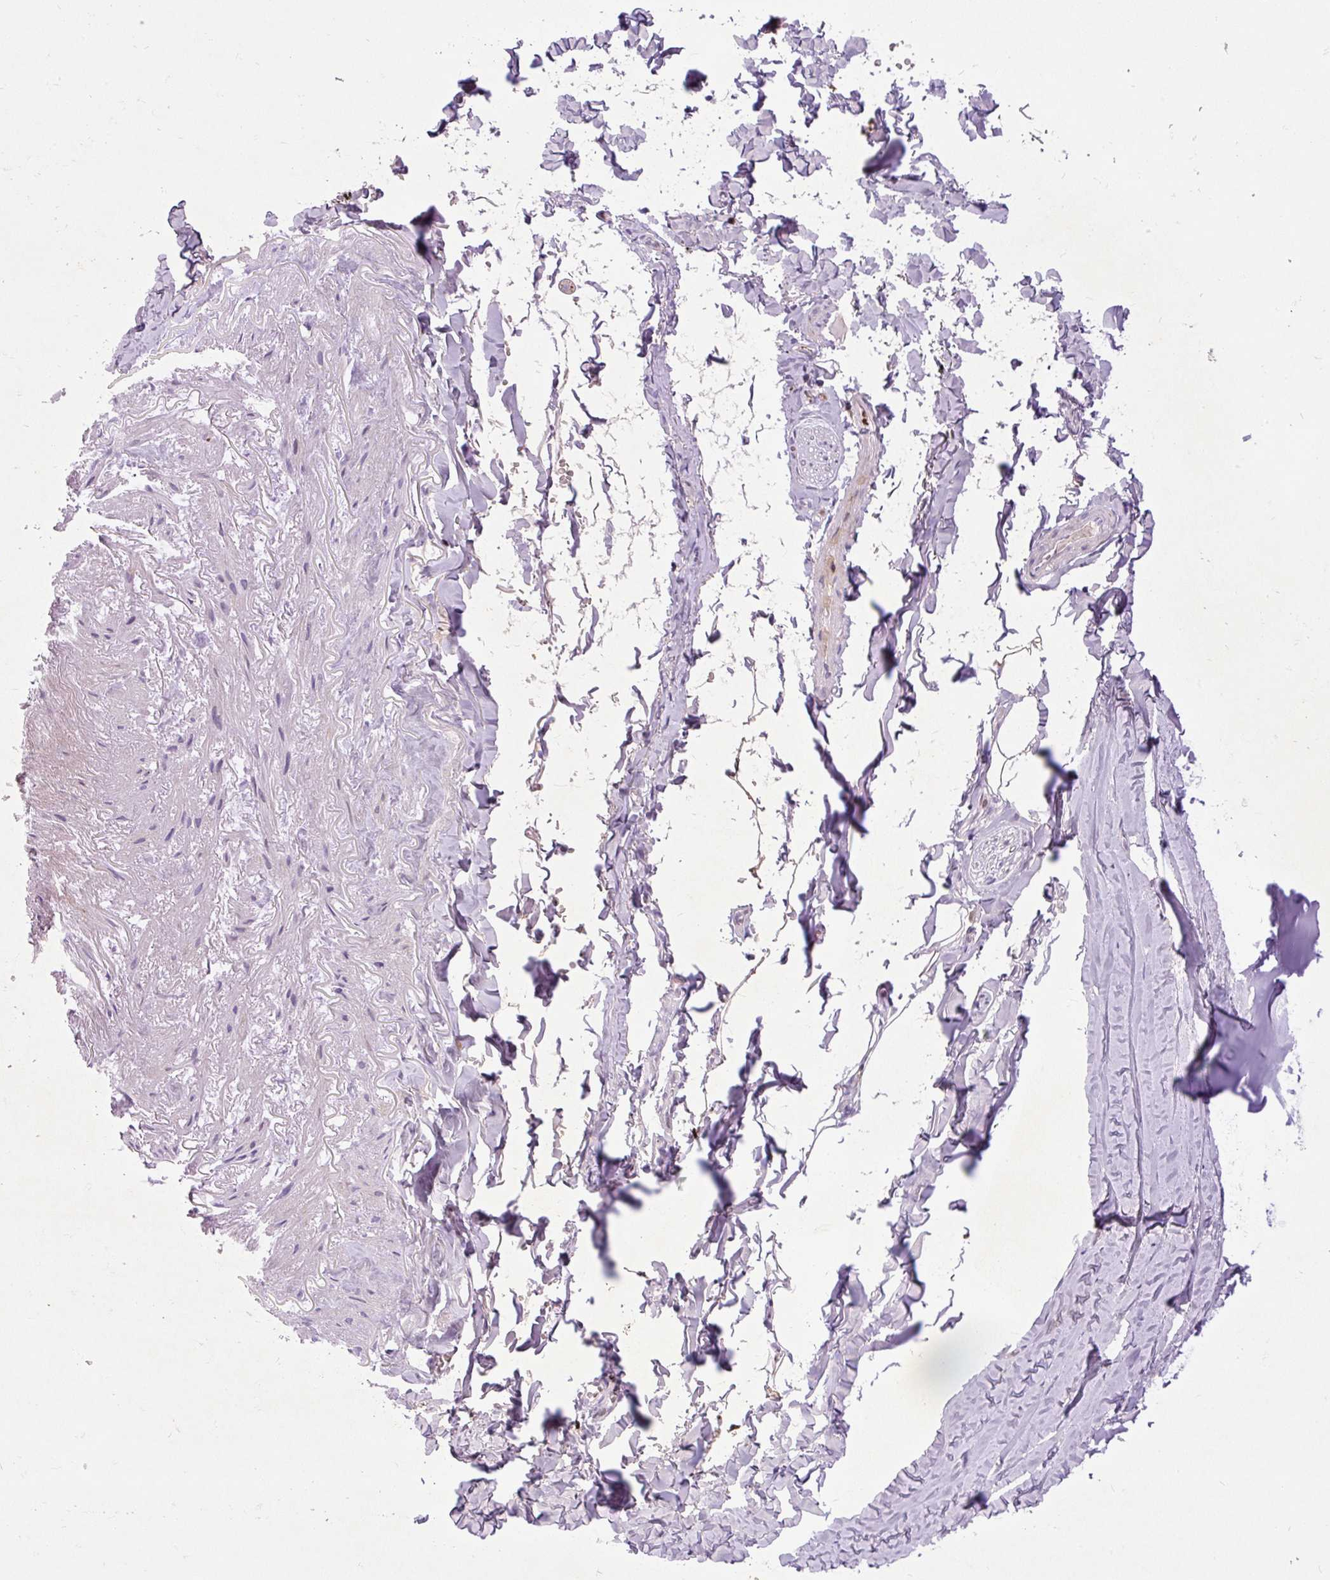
{"staining": {"intensity": "moderate", "quantity": "<25%", "location": "cytoplasmic/membranous"}, "tissue": "soft tissue", "cell_type": "Chondrocytes", "image_type": "normal", "snomed": [{"axis": "morphology", "description": "Normal tissue, NOS"}, {"axis": "topography", "description": "Cartilage tissue"}, {"axis": "topography", "description": "Bronchus"}, {"axis": "topography", "description": "Peripheral nerve tissue"}], "caption": "A photomicrograph showing moderate cytoplasmic/membranous positivity in approximately <25% of chondrocytes in benign soft tissue, as visualized by brown immunohistochemical staining.", "gene": "SPC24", "patient": {"sex": "female", "age": 59}}